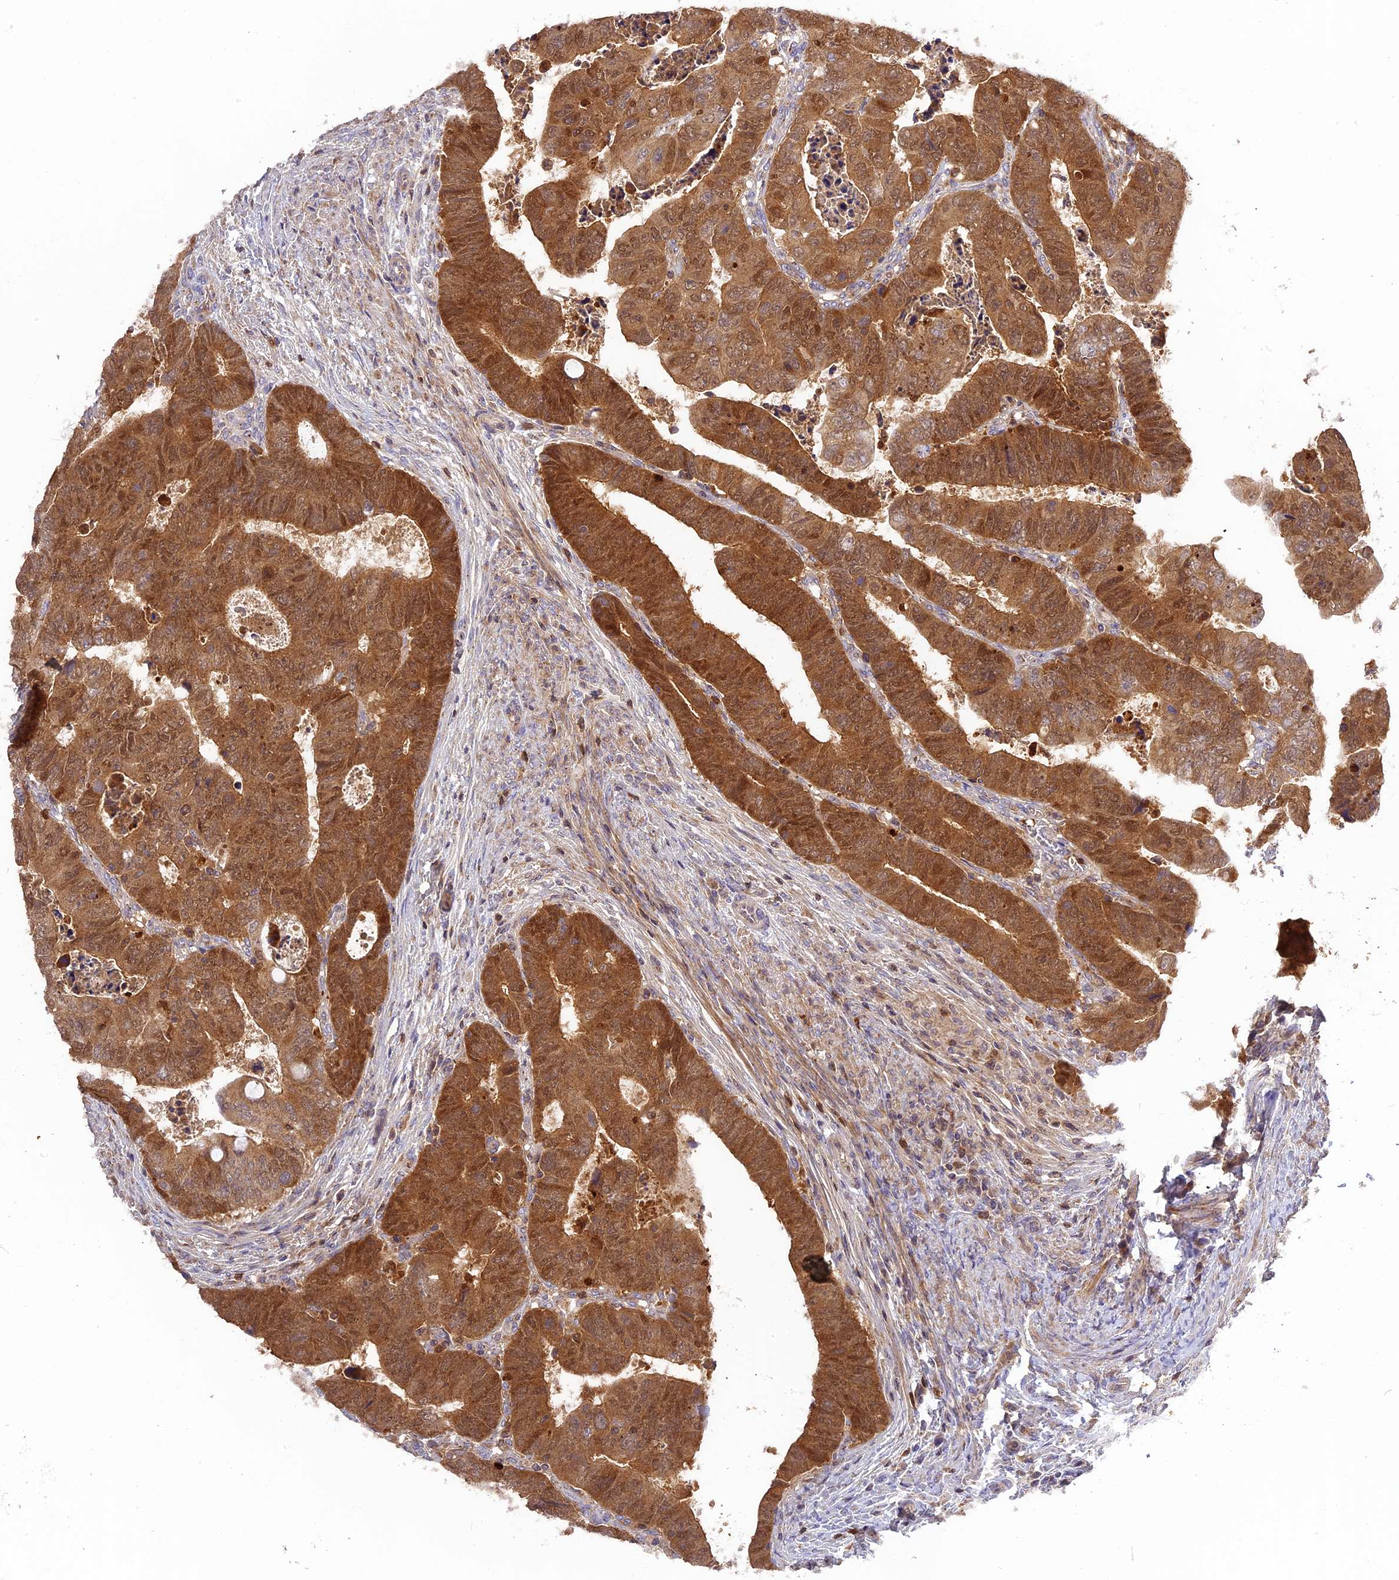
{"staining": {"intensity": "strong", "quantity": ">75%", "location": "cytoplasmic/membranous,nuclear"}, "tissue": "colorectal cancer", "cell_type": "Tumor cells", "image_type": "cancer", "snomed": [{"axis": "morphology", "description": "Normal tissue, NOS"}, {"axis": "morphology", "description": "Adenocarcinoma, NOS"}, {"axis": "topography", "description": "Rectum"}], "caption": "An image showing strong cytoplasmic/membranous and nuclear expression in about >75% of tumor cells in colorectal adenocarcinoma, as visualized by brown immunohistochemical staining.", "gene": "RPIA", "patient": {"sex": "female", "age": 65}}